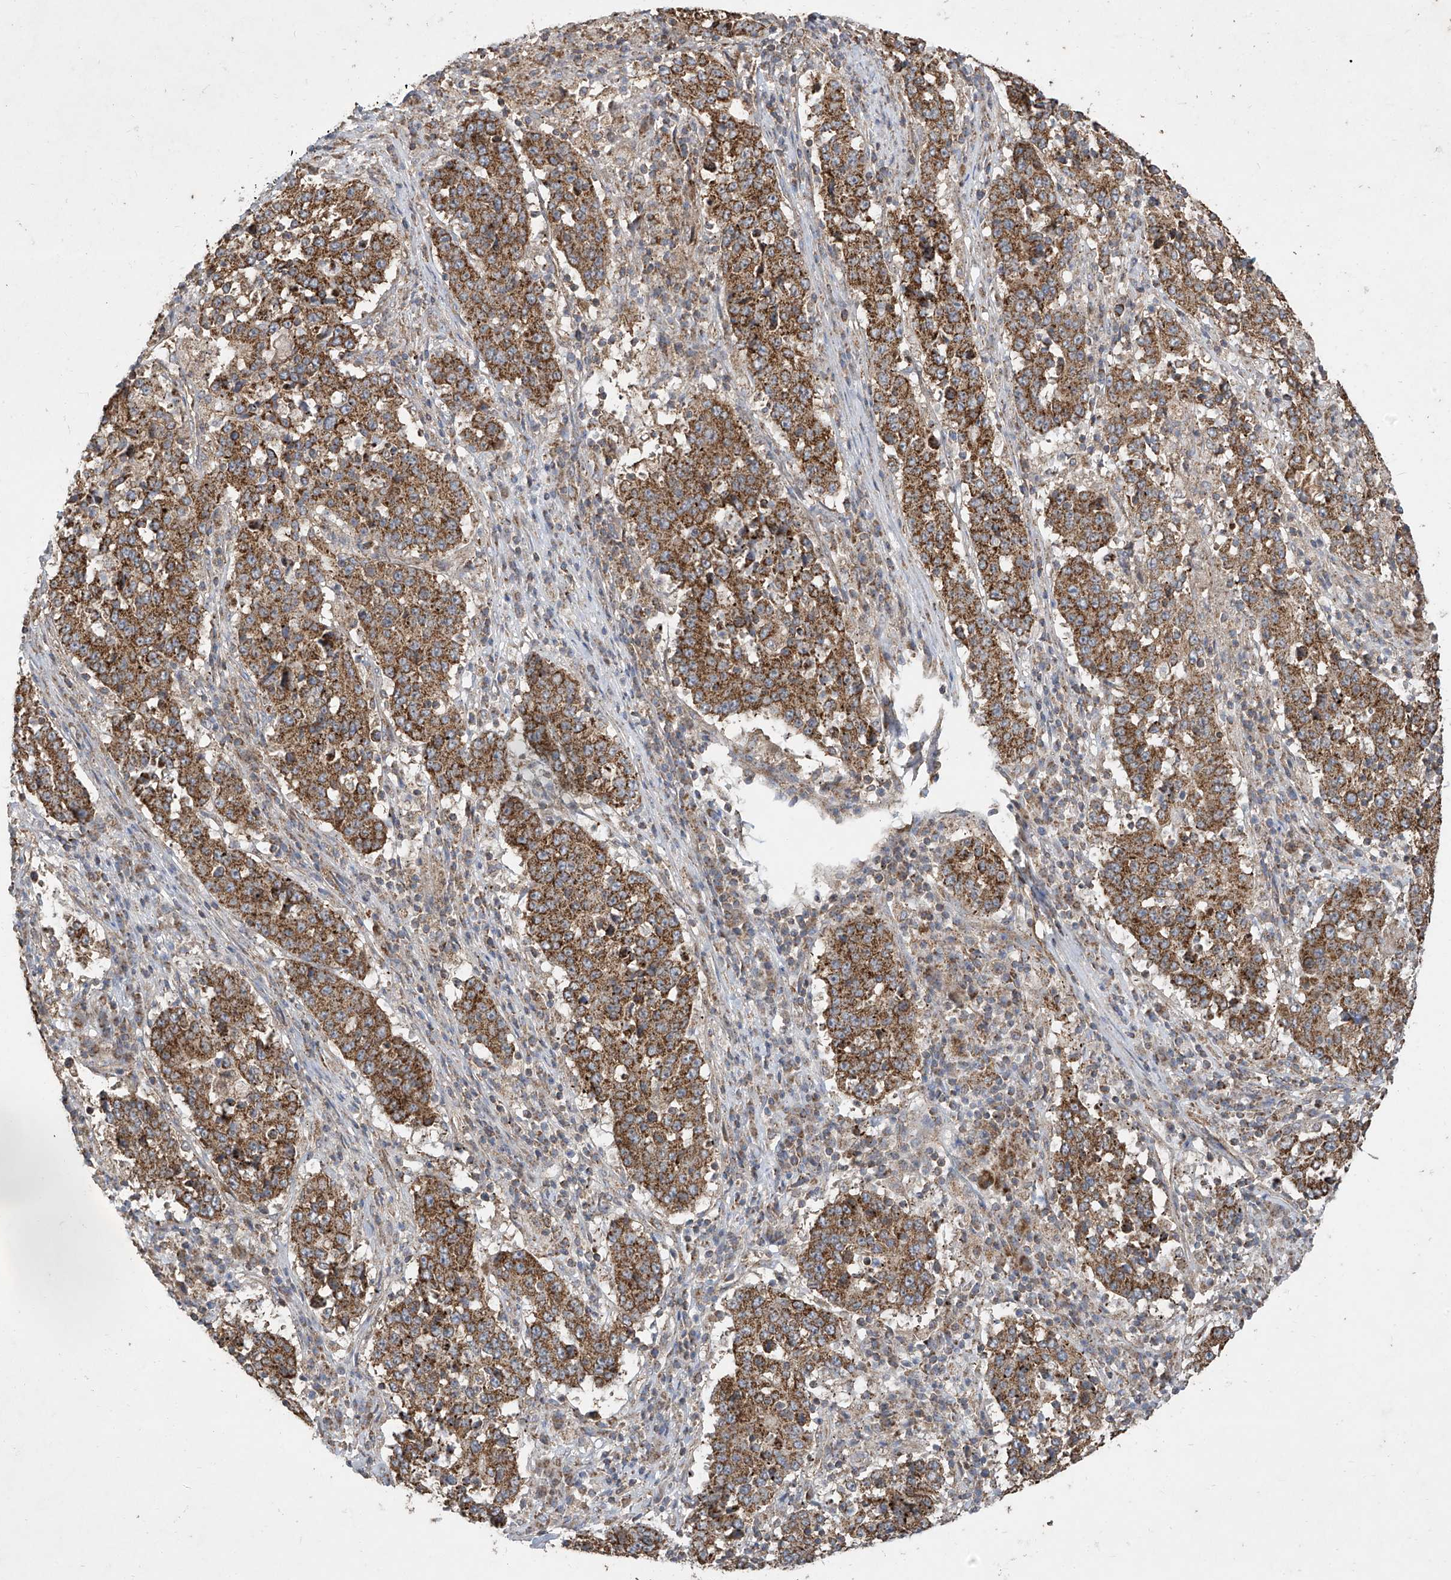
{"staining": {"intensity": "moderate", "quantity": ">75%", "location": "cytoplasmic/membranous"}, "tissue": "stomach cancer", "cell_type": "Tumor cells", "image_type": "cancer", "snomed": [{"axis": "morphology", "description": "Adenocarcinoma, NOS"}, {"axis": "topography", "description": "Stomach"}], "caption": "Immunohistochemistry (IHC) of stomach cancer reveals medium levels of moderate cytoplasmic/membranous positivity in about >75% of tumor cells.", "gene": "UQCC1", "patient": {"sex": "male", "age": 59}}